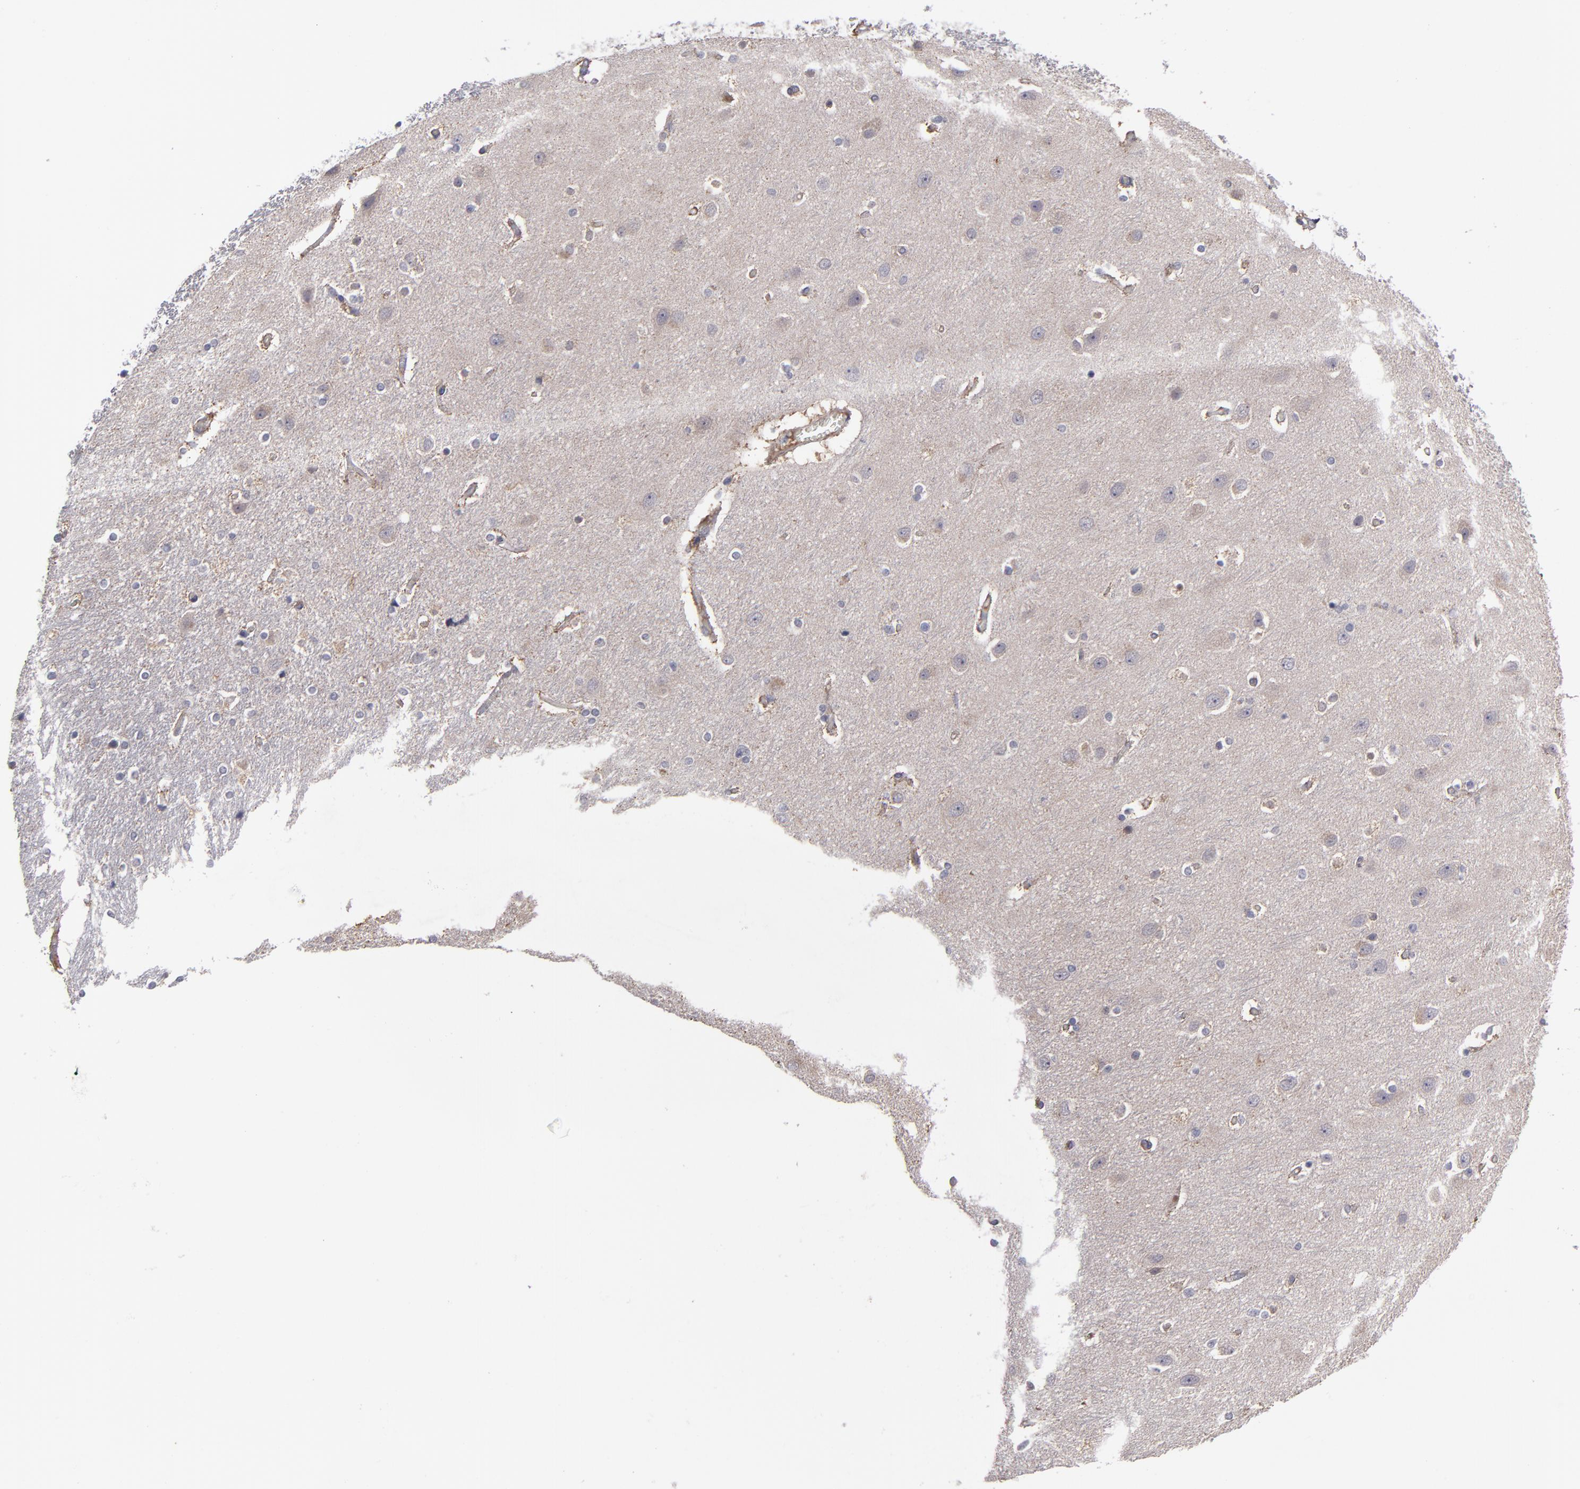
{"staining": {"intensity": "negative", "quantity": "none", "location": "none"}, "tissue": "caudate", "cell_type": "Glial cells", "image_type": "normal", "snomed": [{"axis": "morphology", "description": "Normal tissue, NOS"}, {"axis": "topography", "description": "Lateral ventricle wall"}], "caption": "A micrograph of human caudate is negative for staining in glial cells. (DAB immunohistochemistry with hematoxylin counter stain).", "gene": "MMP11", "patient": {"sex": "female", "age": 54}}